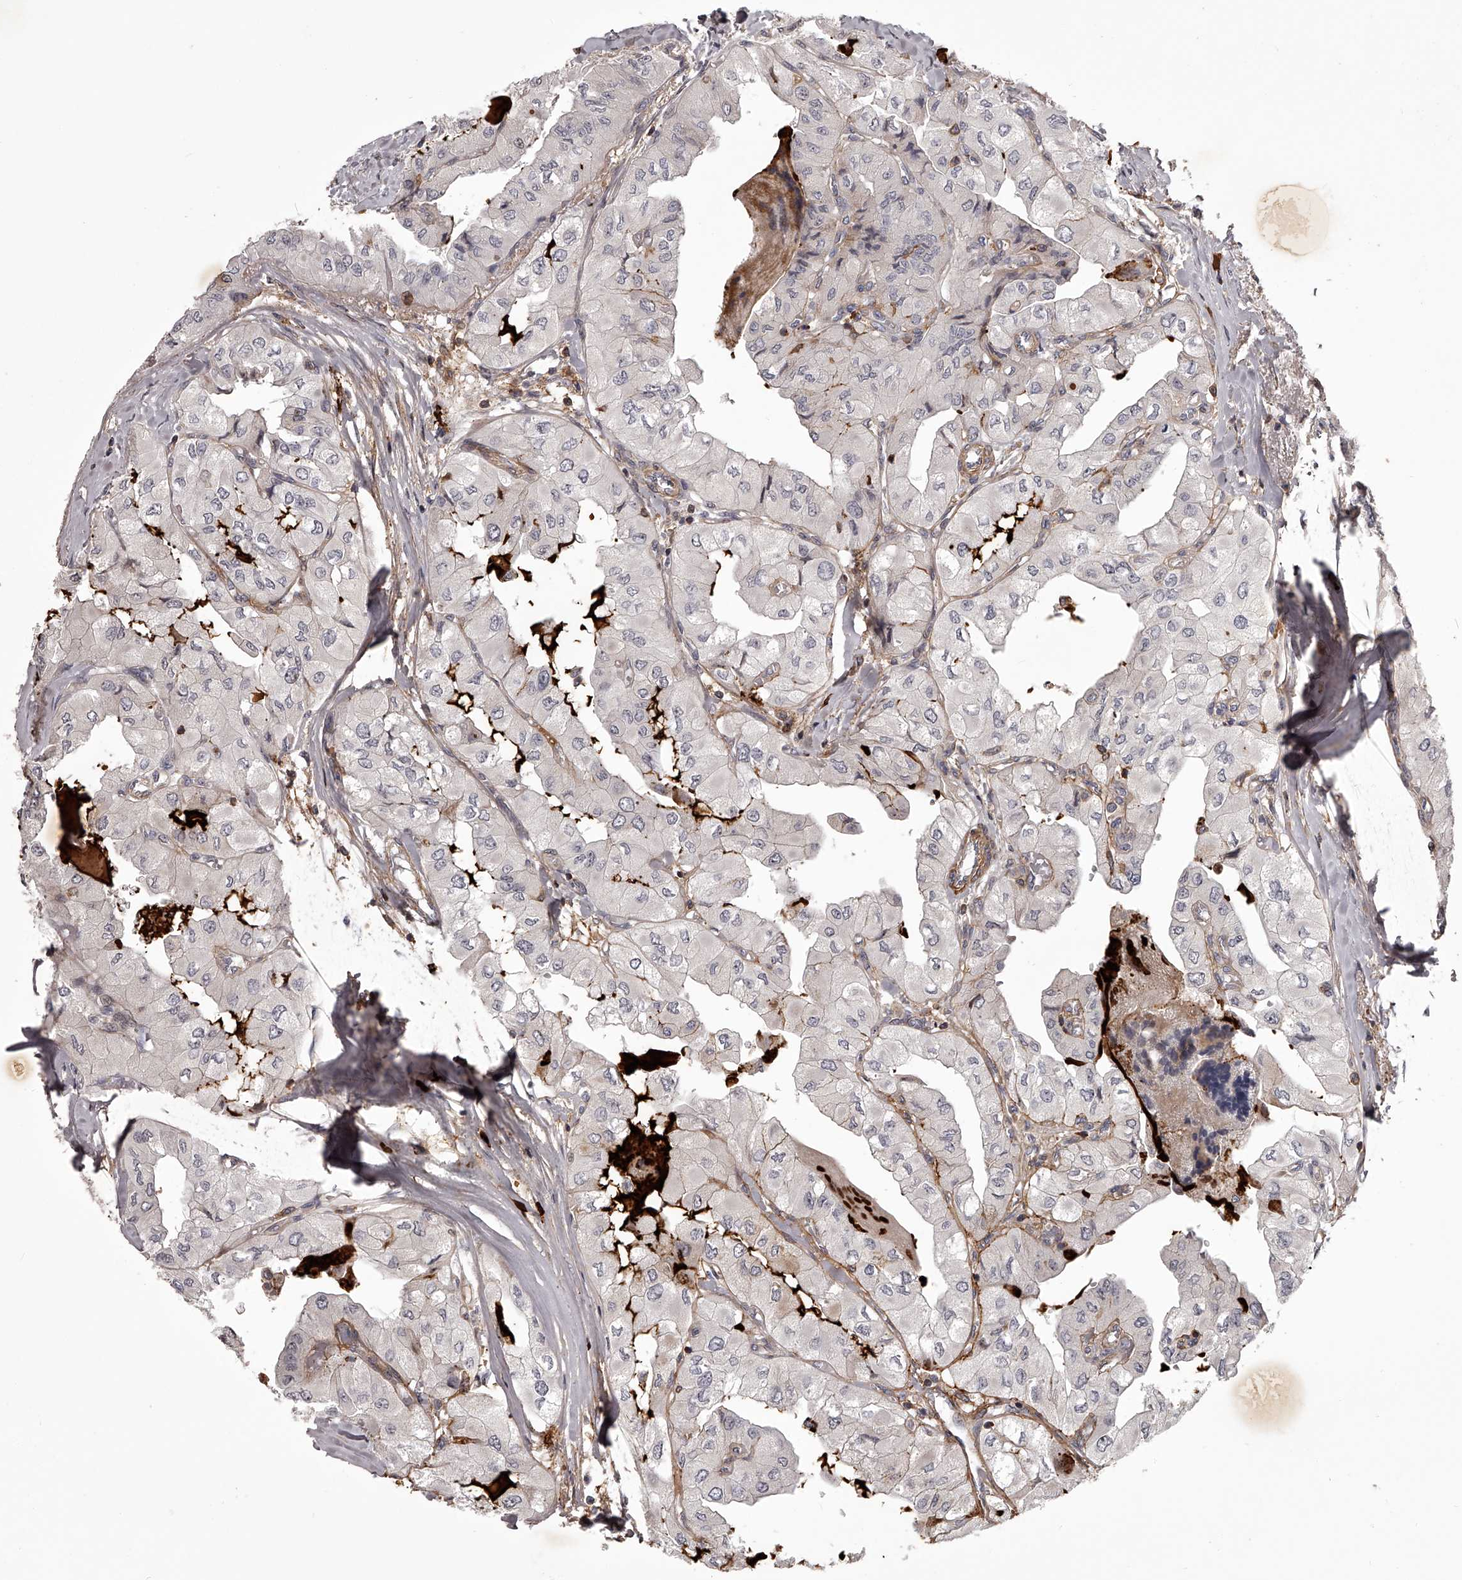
{"staining": {"intensity": "negative", "quantity": "none", "location": "none"}, "tissue": "thyroid cancer", "cell_type": "Tumor cells", "image_type": "cancer", "snomed": [{"axis": "morphology", "description": "Papillary adenocarcinoma, NOS"}, {"axis": "topography", "description": "Thyroid gland"}], "caption": "IHC micrograph of neoplastic tissue: human thyroid cancer stained with DAB (3,3'-diaminobenzidine) reveals no significant protein expression in tumor cells.", "gene": "RRP36", "patient": {"sex": "female", "age": 59}}